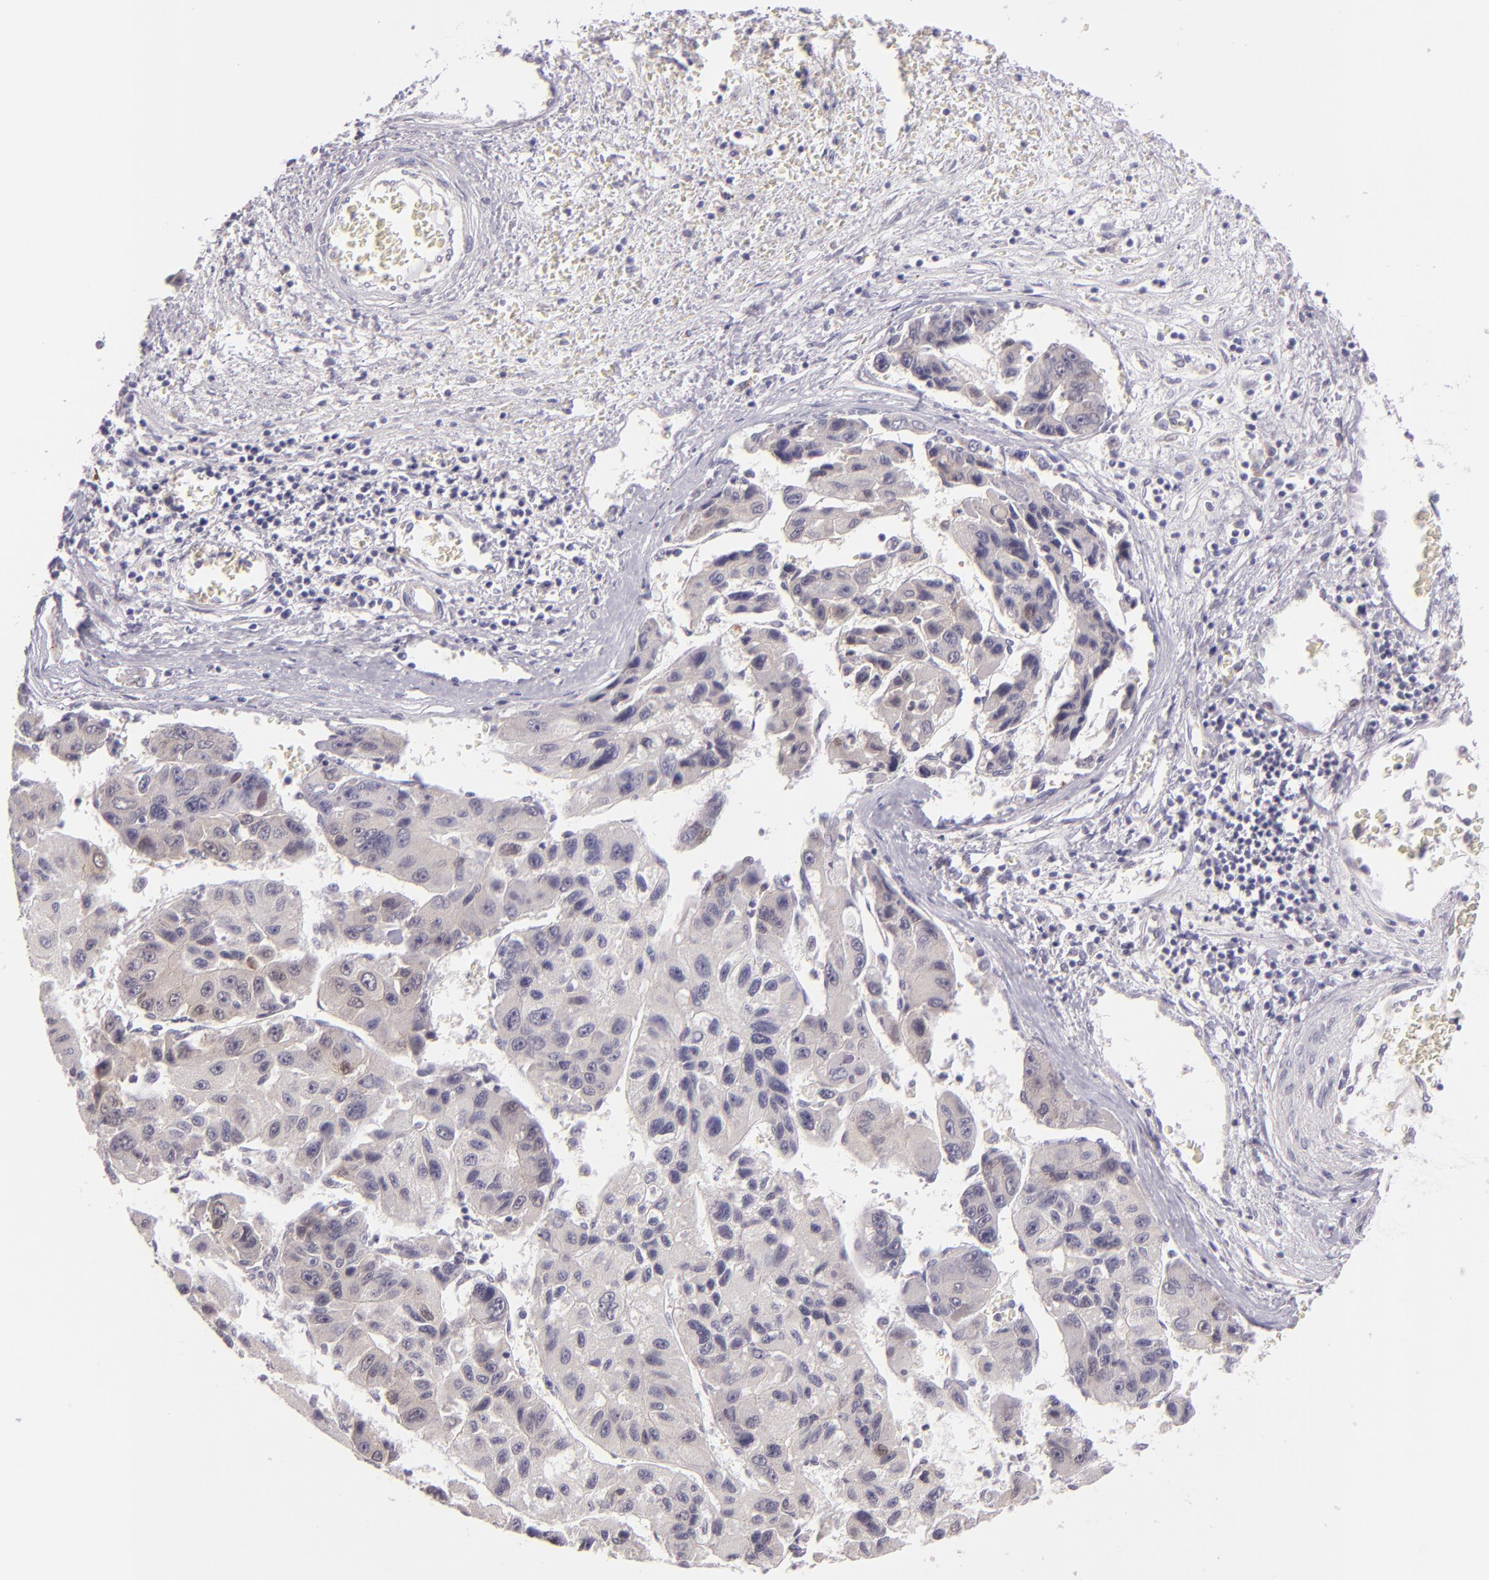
{"staining": {"intensity": "negative", "quantity": "none", "location": "none"}, "tissue": "liver cancer", "cell_type": "Tumor cells", "image_type": "cancer", "snomed": [{"axis": "morphology", "description": "Carcinoma, Hepatocellular, NOS"}, {"axis": "topography", "description": "Liver"}], "caption": "DAB (3,3'-diaminobenzidine) immunohistochemical staining of liver cancer reveals no significant staining in tumor cells.", "gene": "CSE1L", "patient": {"sex": "male", "age": 64}}